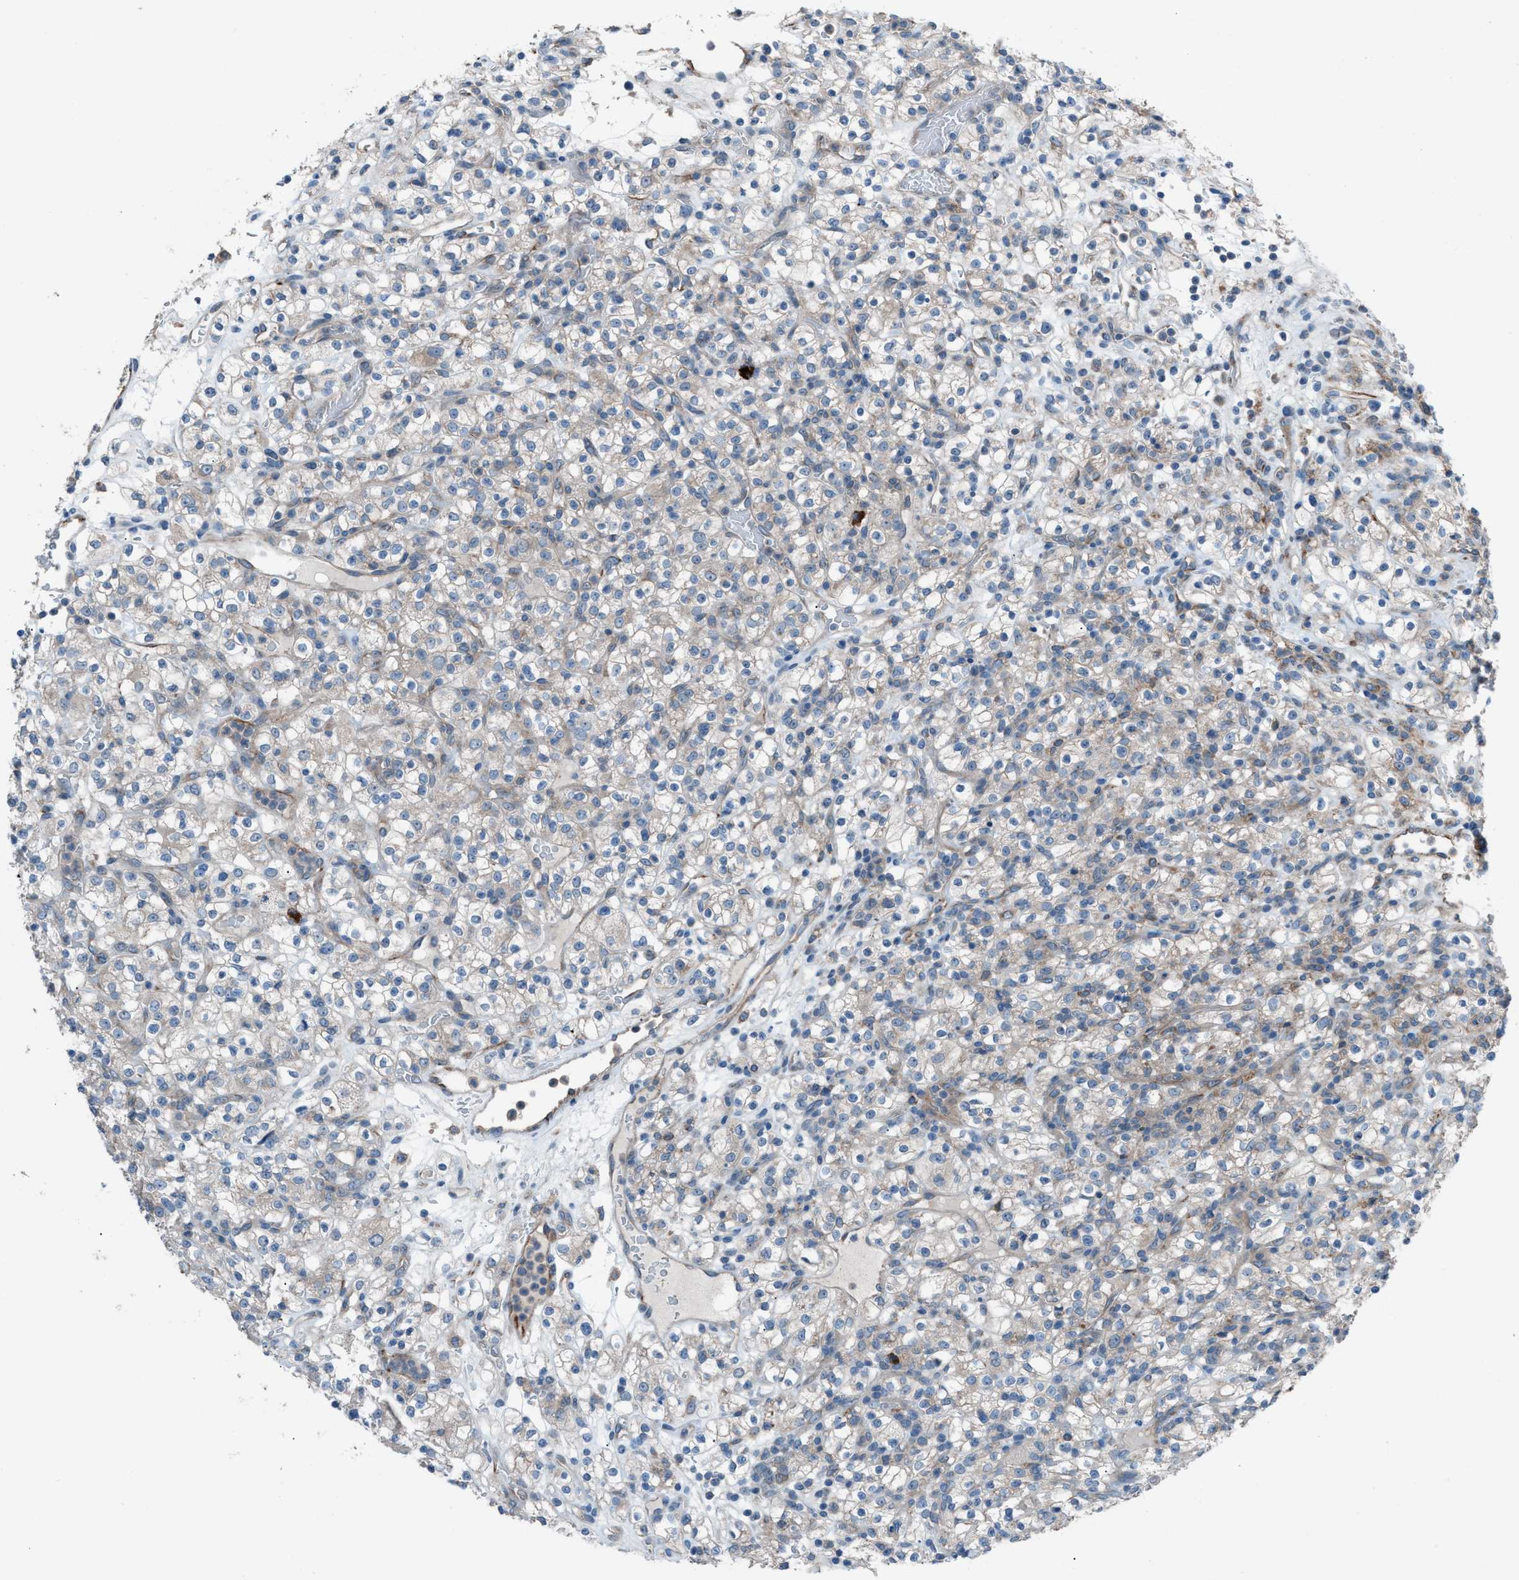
{"staining": {"intensity": "moderate", "quantity": "25%-75%", "location": "cytoplasmic/membranous"}, "tissue": "renal cancer", "cell_type": "Tumor cells", "image_type": "cancer", "snomed": [{"axis": "morphology", "description": "Normal tissue, NOS"}, {"axis": "morphology", "description": "Adenocarcinoma, NOS"}, {"axis": "topography", "description": "Kidney"}], "caption": "This image exhibits immunohistochemistry (IHC) staining of renal cancer (adenocarcinoma), with medium moderate cytoplasmic/membranous staining in approximately 25%-75% of tumor cells.", "gene": "HEG1", "patient": {"sex": "female", "age": 72}}